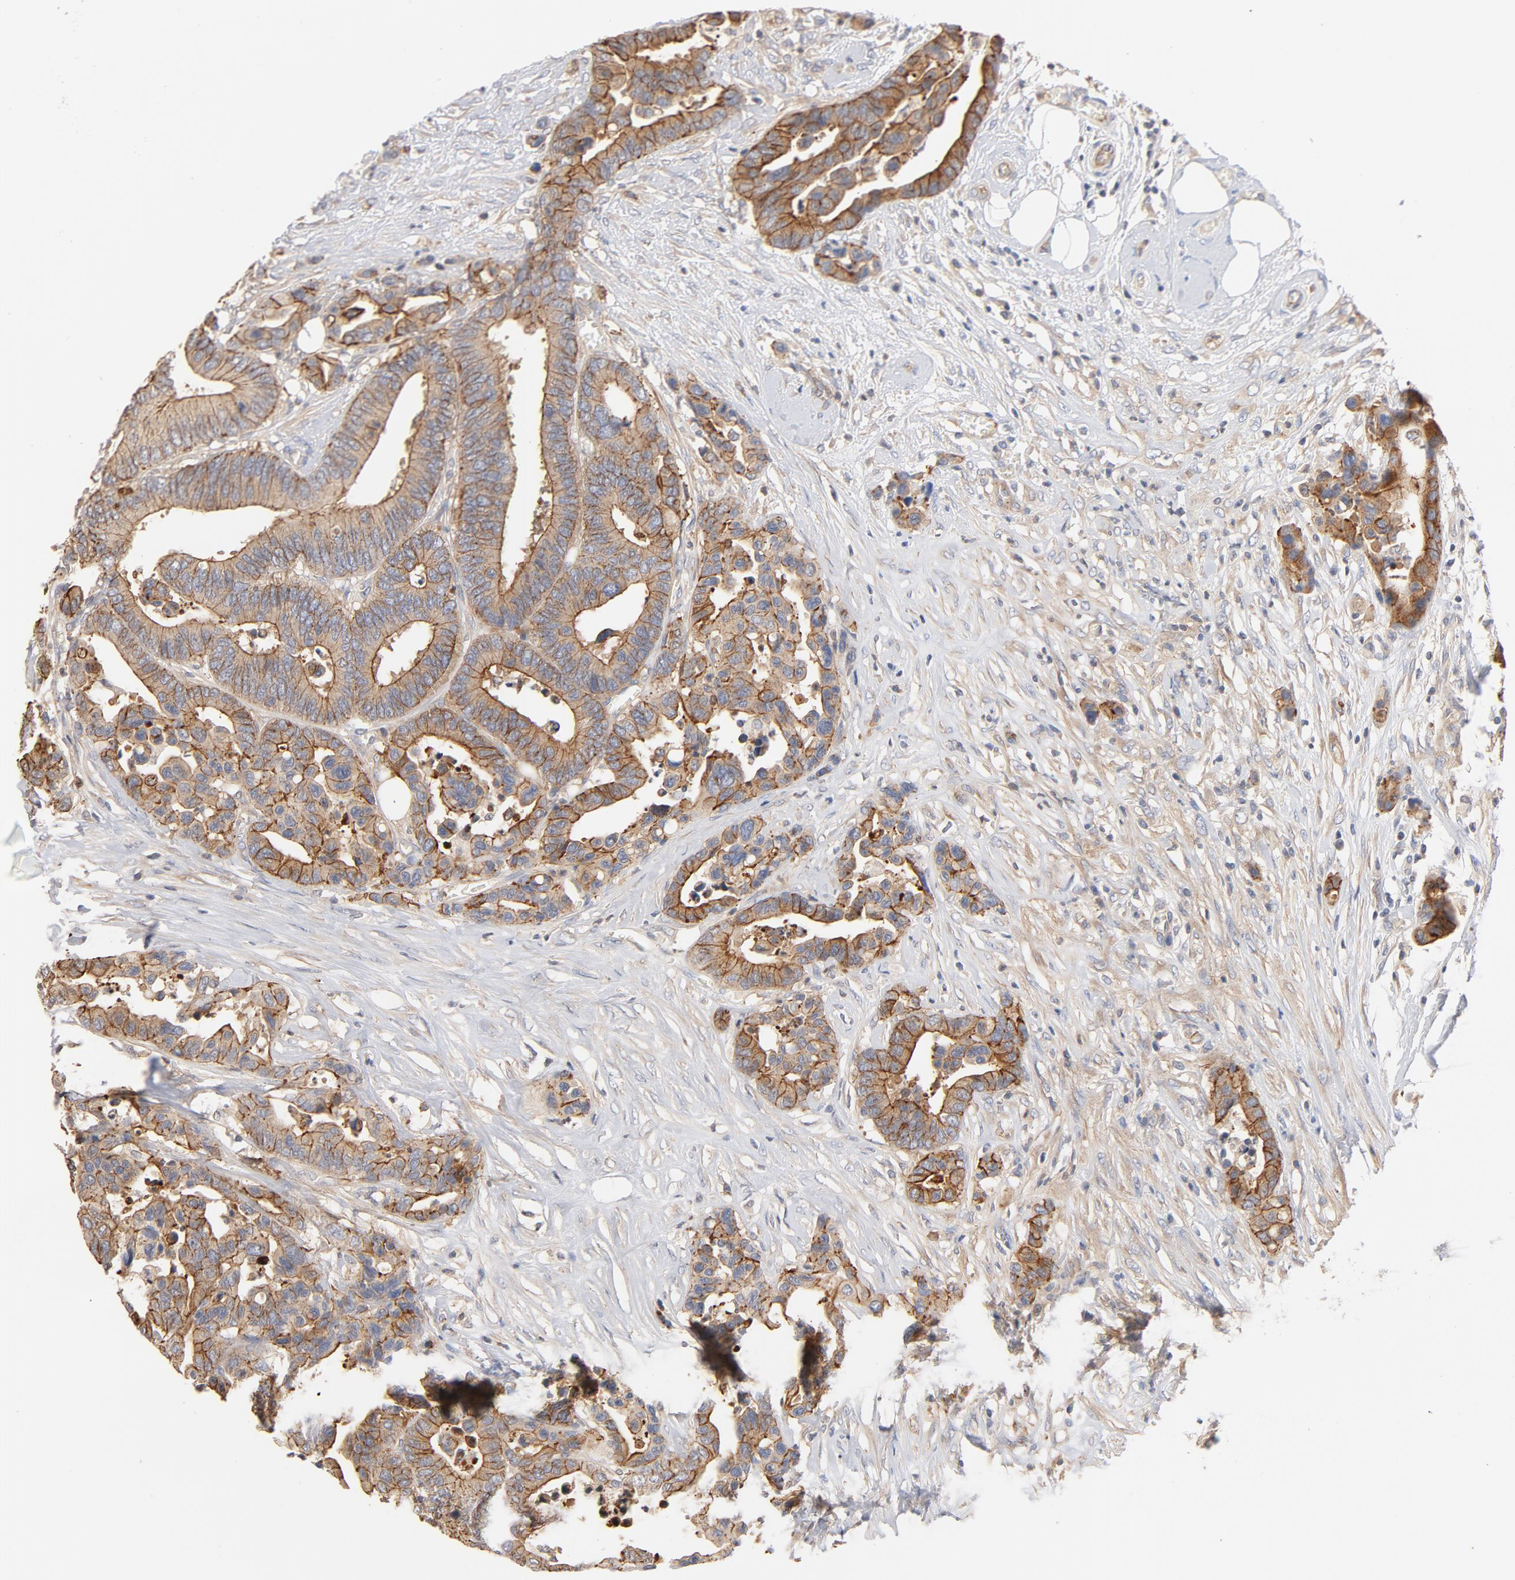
{"staining": {"intensity": "strong", "quantity": ">75%", "location": "cytoplasmic/membranous"}, "tissue": "colorectal cancer", "cell_type": "Tumor cells", "image_type": "cancer", "snomed": [{"axis": "morphology", "description": "Adenocarcinoma, NOS"}, {"axis": "topography", "description": "Colon"}], "caption": "Colorectal cancer (adenocarcinoma) tissue exhibits strong cytoplasmic/membranous positivity in approximately >75% of tumor cells, visualized by immunohistochemistry.", "gene": "STRN3", "patient": {"sex": "male", "age": 82}}